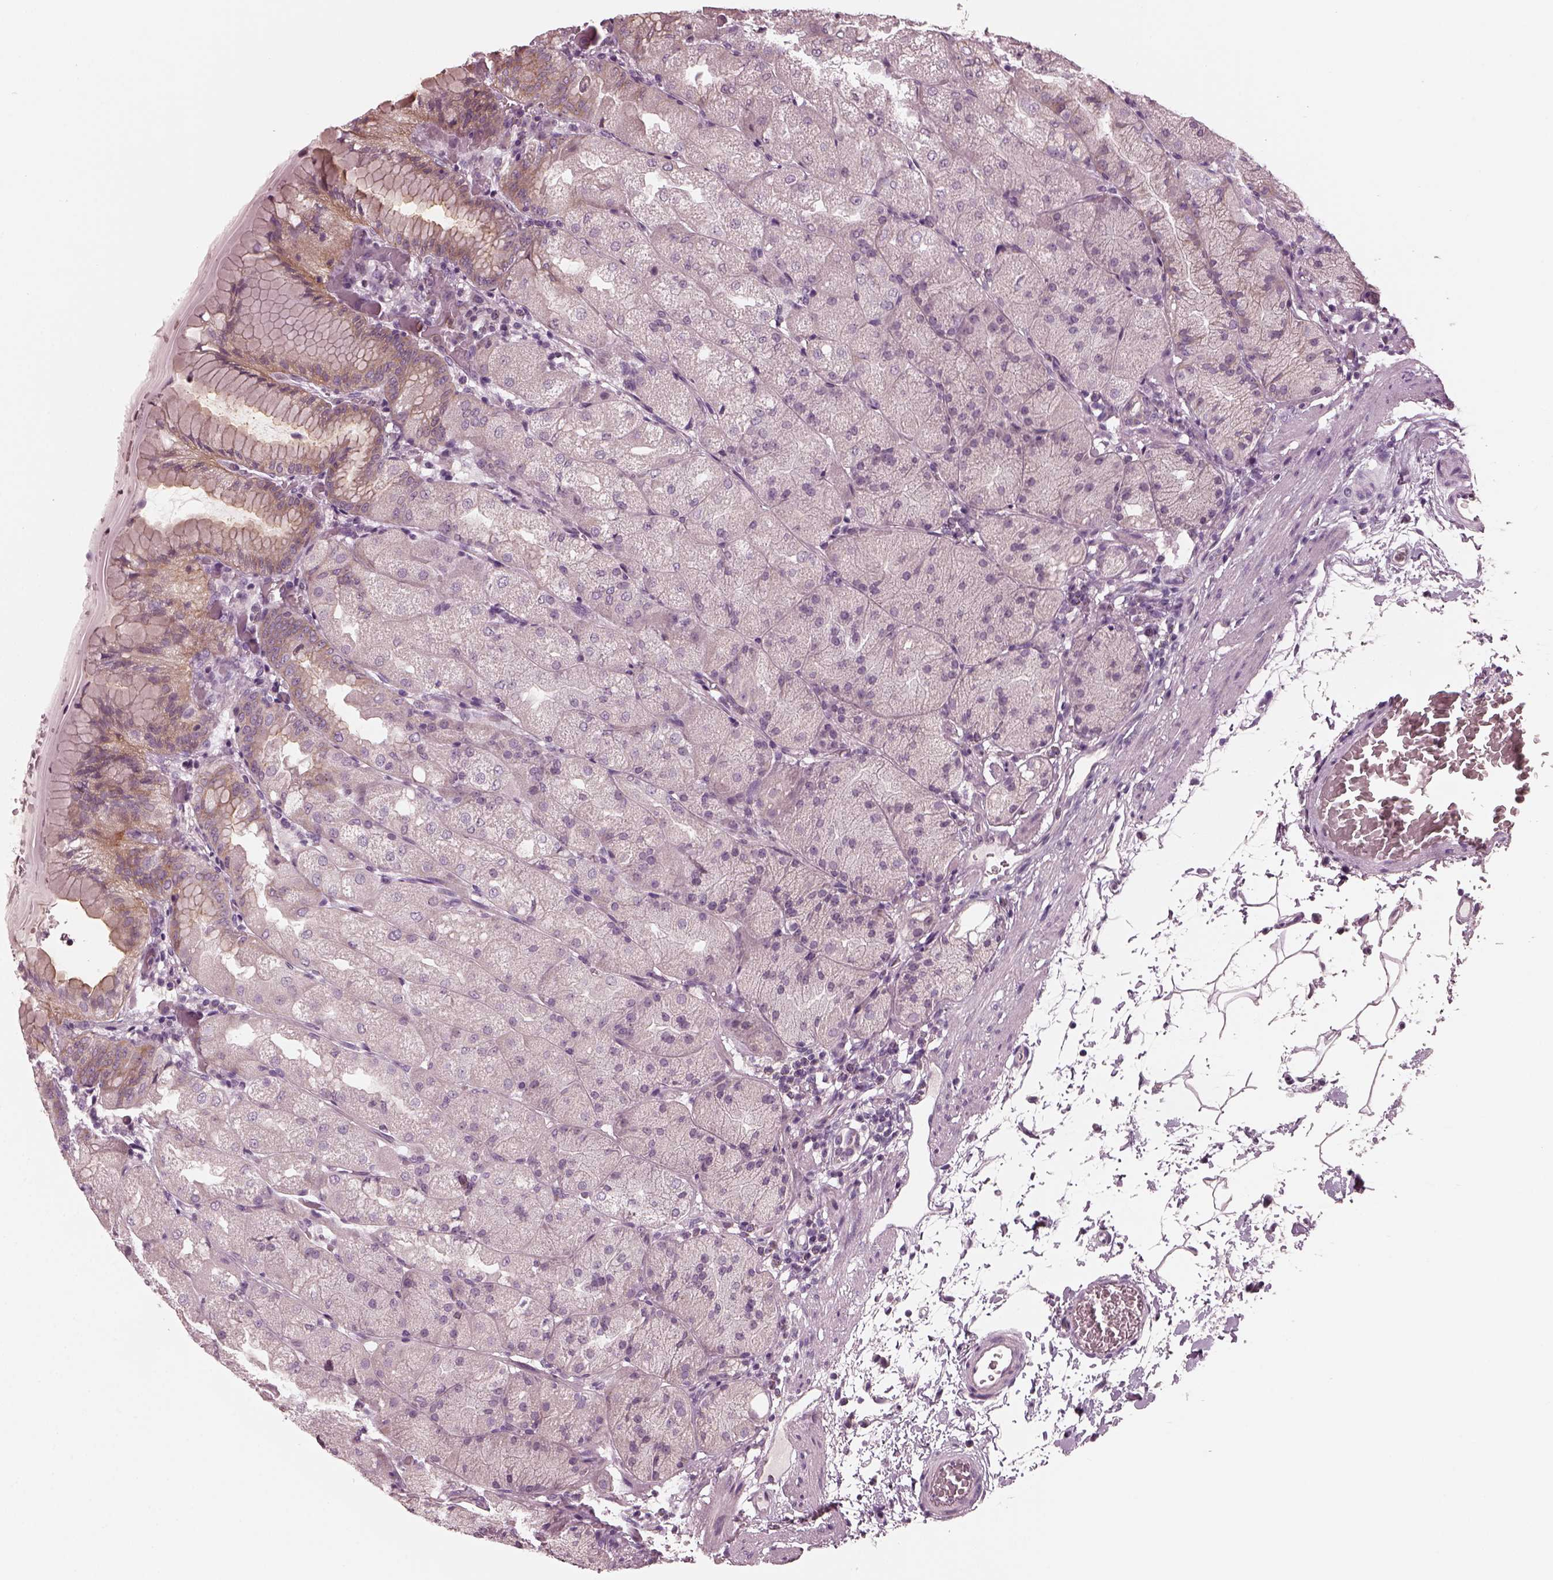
{"staining": {"intensity": "weak", "quantity": "<25%", "location": "cytoplasmic/membranous"}, "tissue": "stomach", "cell_type": "Glandular cells", "image_type": "normal", "snomed": [{"axis": "morphology", "description": "Normal tissue, NOS"}, {"axis": "topography", "description": "Stomach, upper"}, {"axis": "topography", "description": "Stomach"}, {"axis": "topography", "description": "Stomach, lower"}], "caption": "Immunohistochemistry (IHC) micrograph of normal stomach: human stomach stained with DAB (3,3'-diaminobenzidine) exhibits no significant protein positivity in glandular cells.", "gene": "CHIT1", "patient": {"sex": "male", "age": 62}}